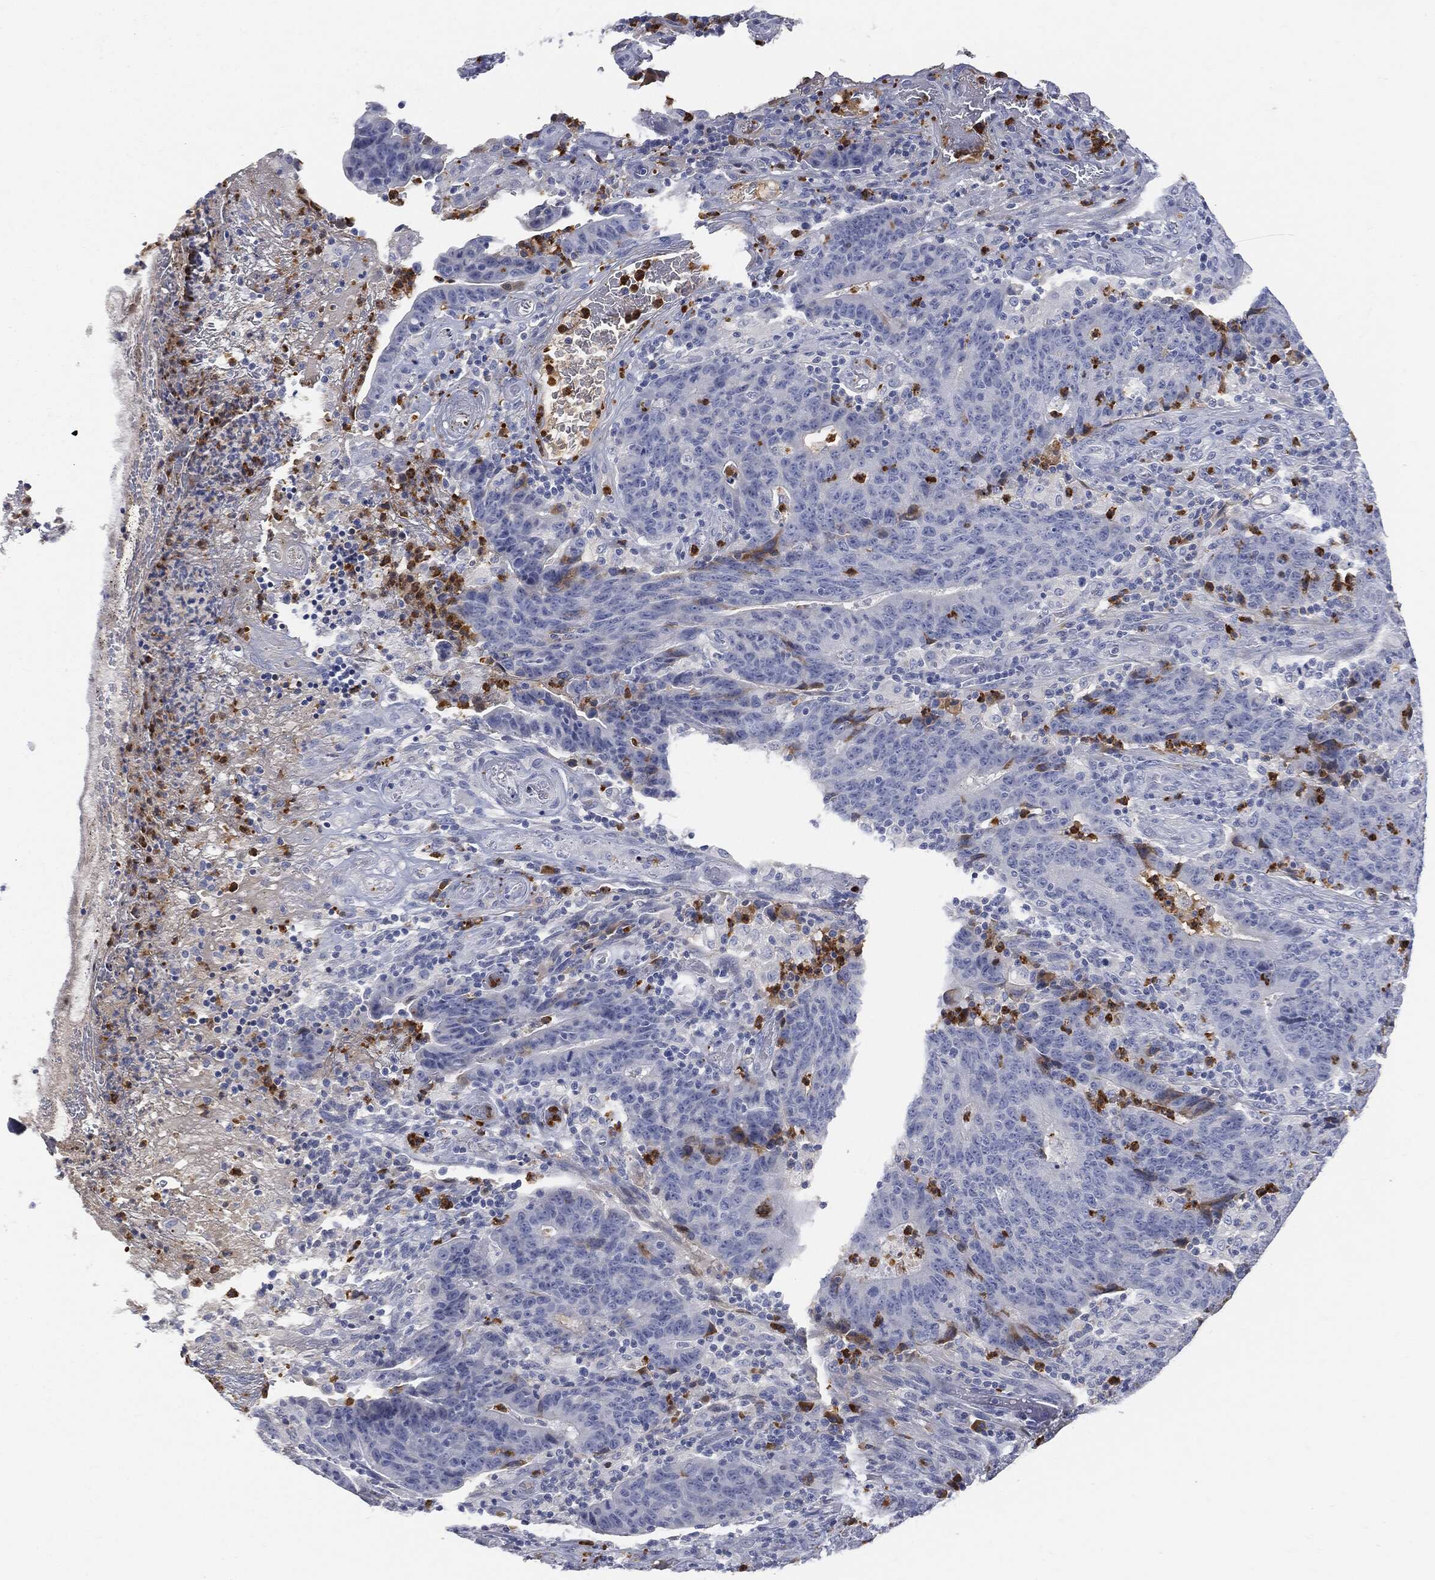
{"staining": {"intensity": "negative", "quantity": "none", "location": "none"}, "tissue": "colorectal cancer", "cell_type": "Tumor cells", "image_type": "cancer", "snomed": [{"axis": "morphology", "description": "Adenocarcinoma, NOS"}, {"axis": "topography", "description": "Colon"}], "caption": "High magnification brightfield microscopy of colorectal cancer (adenocarcinoma) stained with DAB (brown) and counterstained with hematoxylin (blue): tumor cells show no significant staining.", "gene": "BTK", "patient": {"sex": "female", "age": 75}}